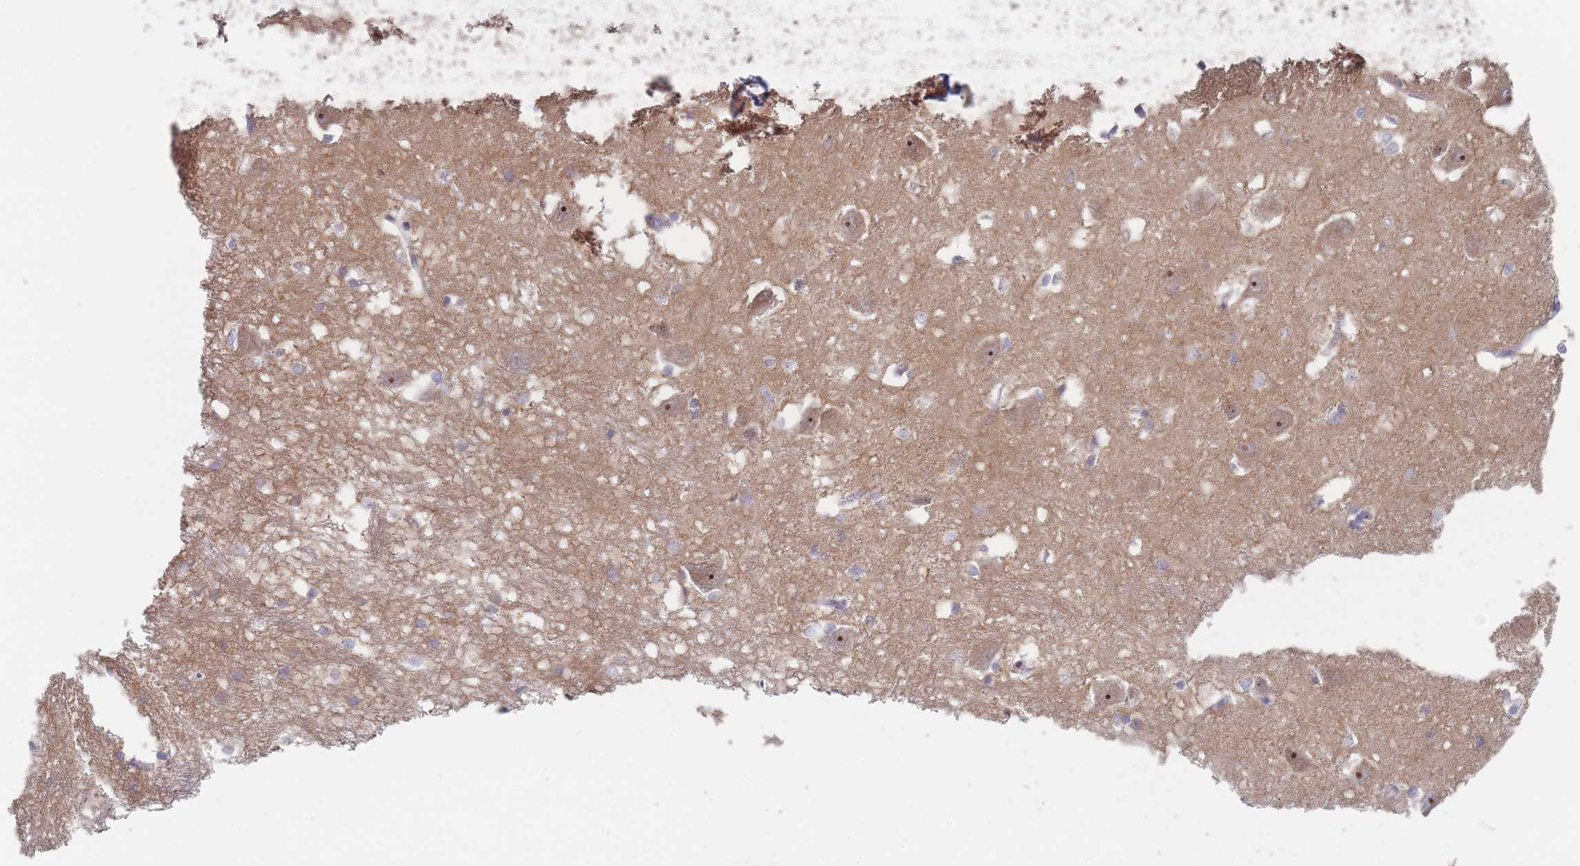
{"staining": {"intensity": "negative", "quantity": "none", "location": "none"}, "tissue": "caudate", "cell_type": "Glial cells", "image_type": "normal", "snomed": [{"axis": "morphology", "description": "Normal tissue, NOS"}, {"axis": "topography", "description": "Lateral ventricle wall"}], "caption": "Immunohistochemical staining of unremarkable caudate exhibits no significant staining in glial cells.", "gene": "RNF8", "patient": {"sex": "male", "age": 37}}